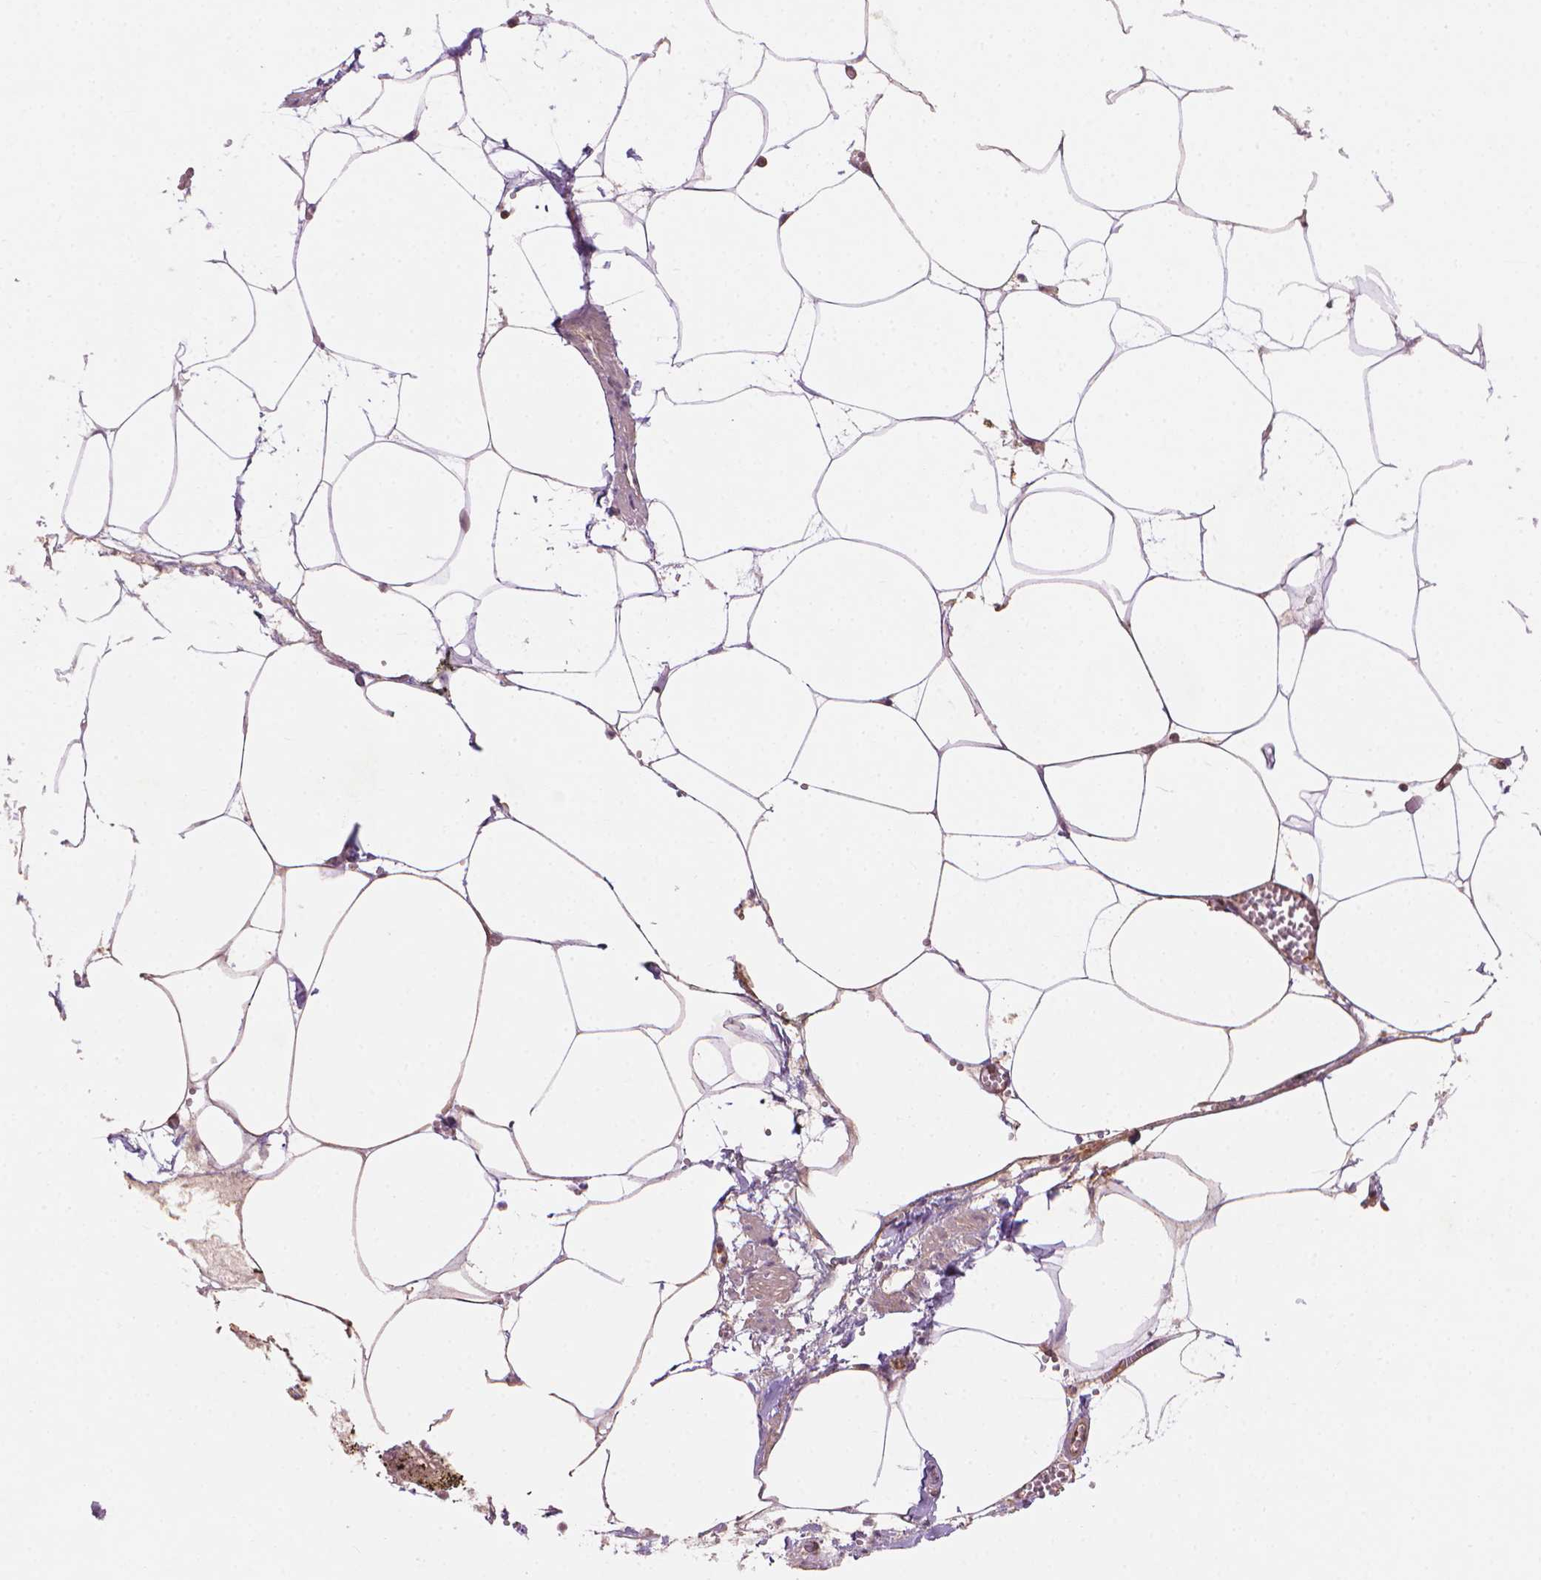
{"staining": {"intensity": "weak", "quantity": ">75%", "location": "cytoplasmic/membranous"}, "tissue": "adipose tissue", "cell_type": "Adipocytes", "image_type": "normal", "snomed": [{"axis": "morphology", "description": "Normal tissue, NOS"}, {"axis": "topography", "description": "Adipose tissue"}, {"axis": "topography", "description": "Pancreas"}, {"axis": "topography", "description": "Peripheral nerve tissue"}], "caption": "IHC histopathology image of normal adipose tissue stained for a protein (brown), which demonstrates low levels of weak cytoplasmic/membranous staining in about >75% of adipocytes.", "gene": "SMC2", "patient": {"sex": "female", "age": 58}}